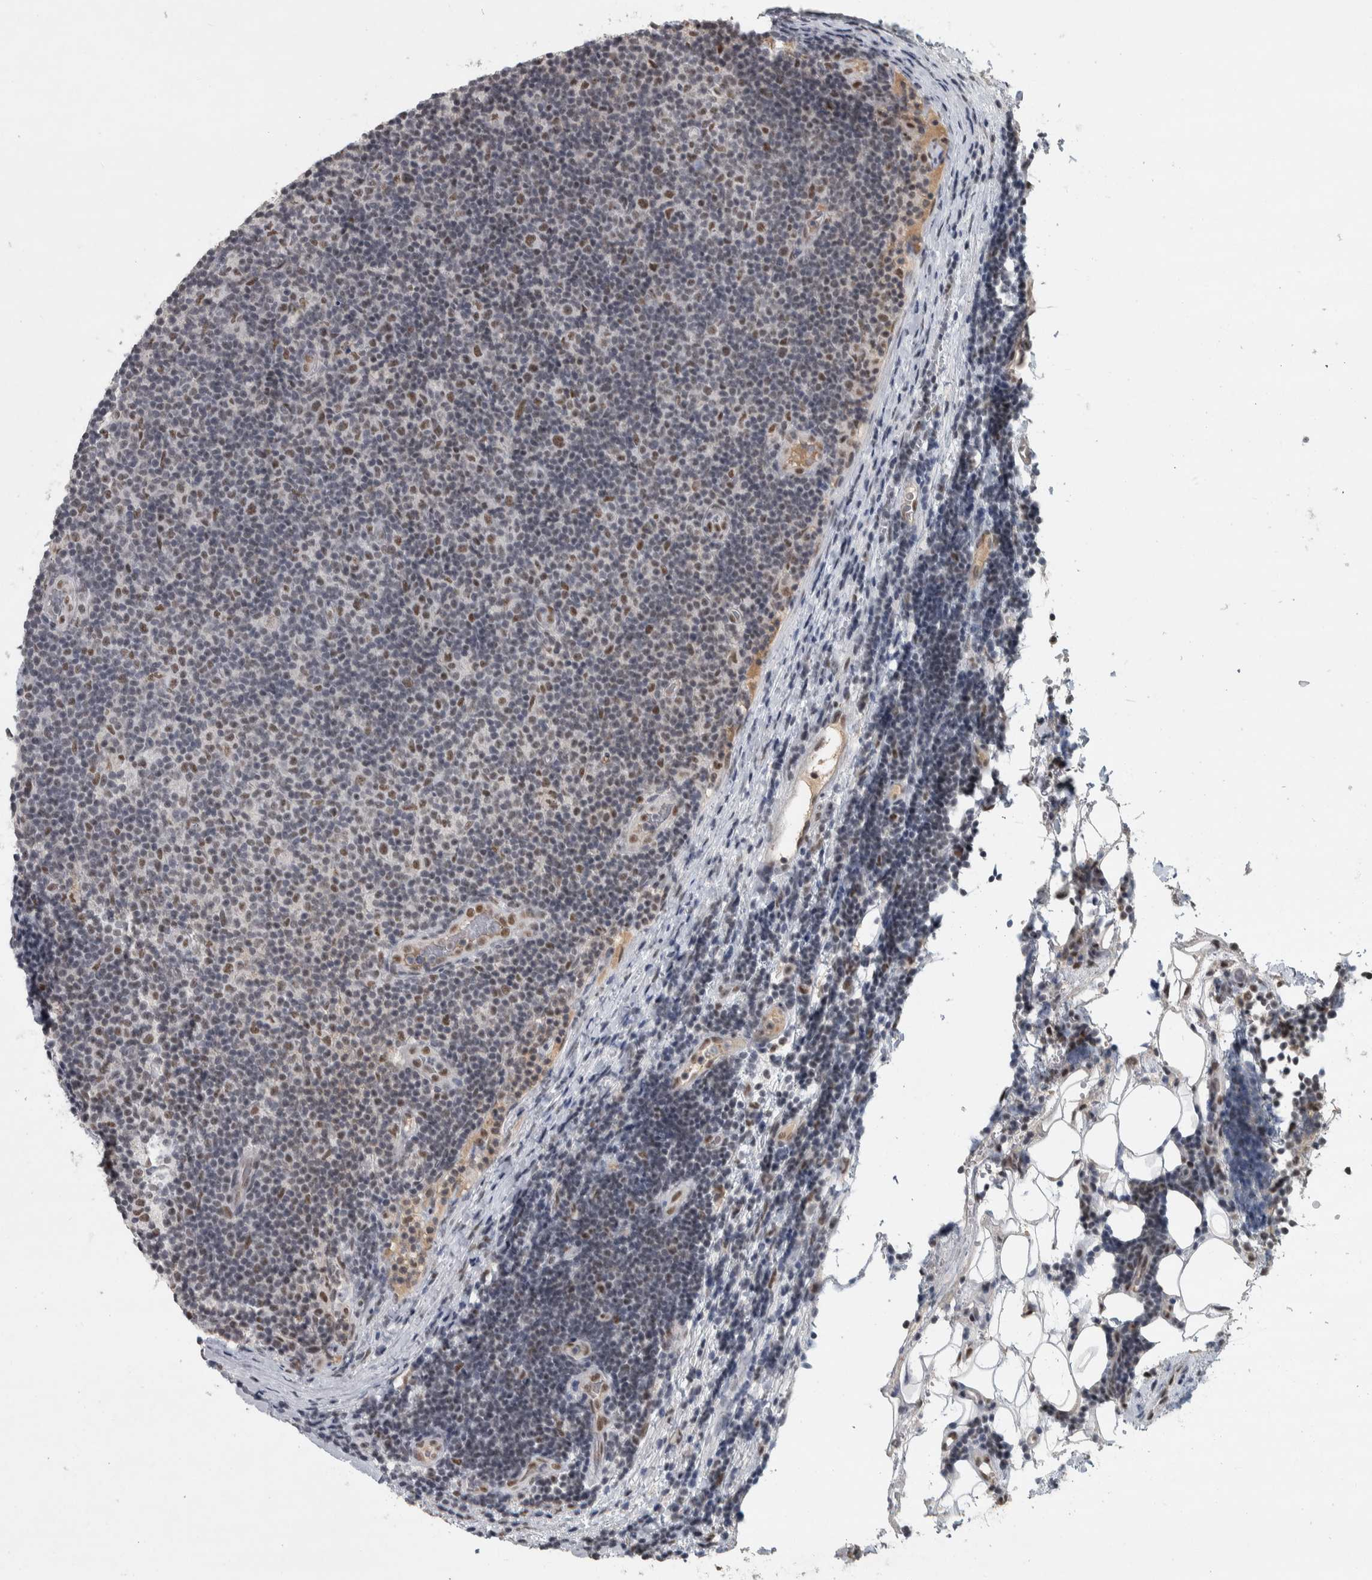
{"staining": {"intensity": "moderate", "quantity": "<25%", "location": "nuclear"}, "tissue": "lymphoma", "cell_type": "Tumor cells", "image_type": "cancer", "snomed": [{"axis": "morphology", "description": "Malignant lymphoma, non-Hodgkin's type, Low grade"}, {"axis": "topography", "description": "Lymph node"}], "caption": "Lymphoma tissue reveals moderate nuclear staining in approximately <25% of tumor cells, visualized by immunohistochemistry.", "gene": "DDX42", "patient": {"sex": "male", "age": 83}}